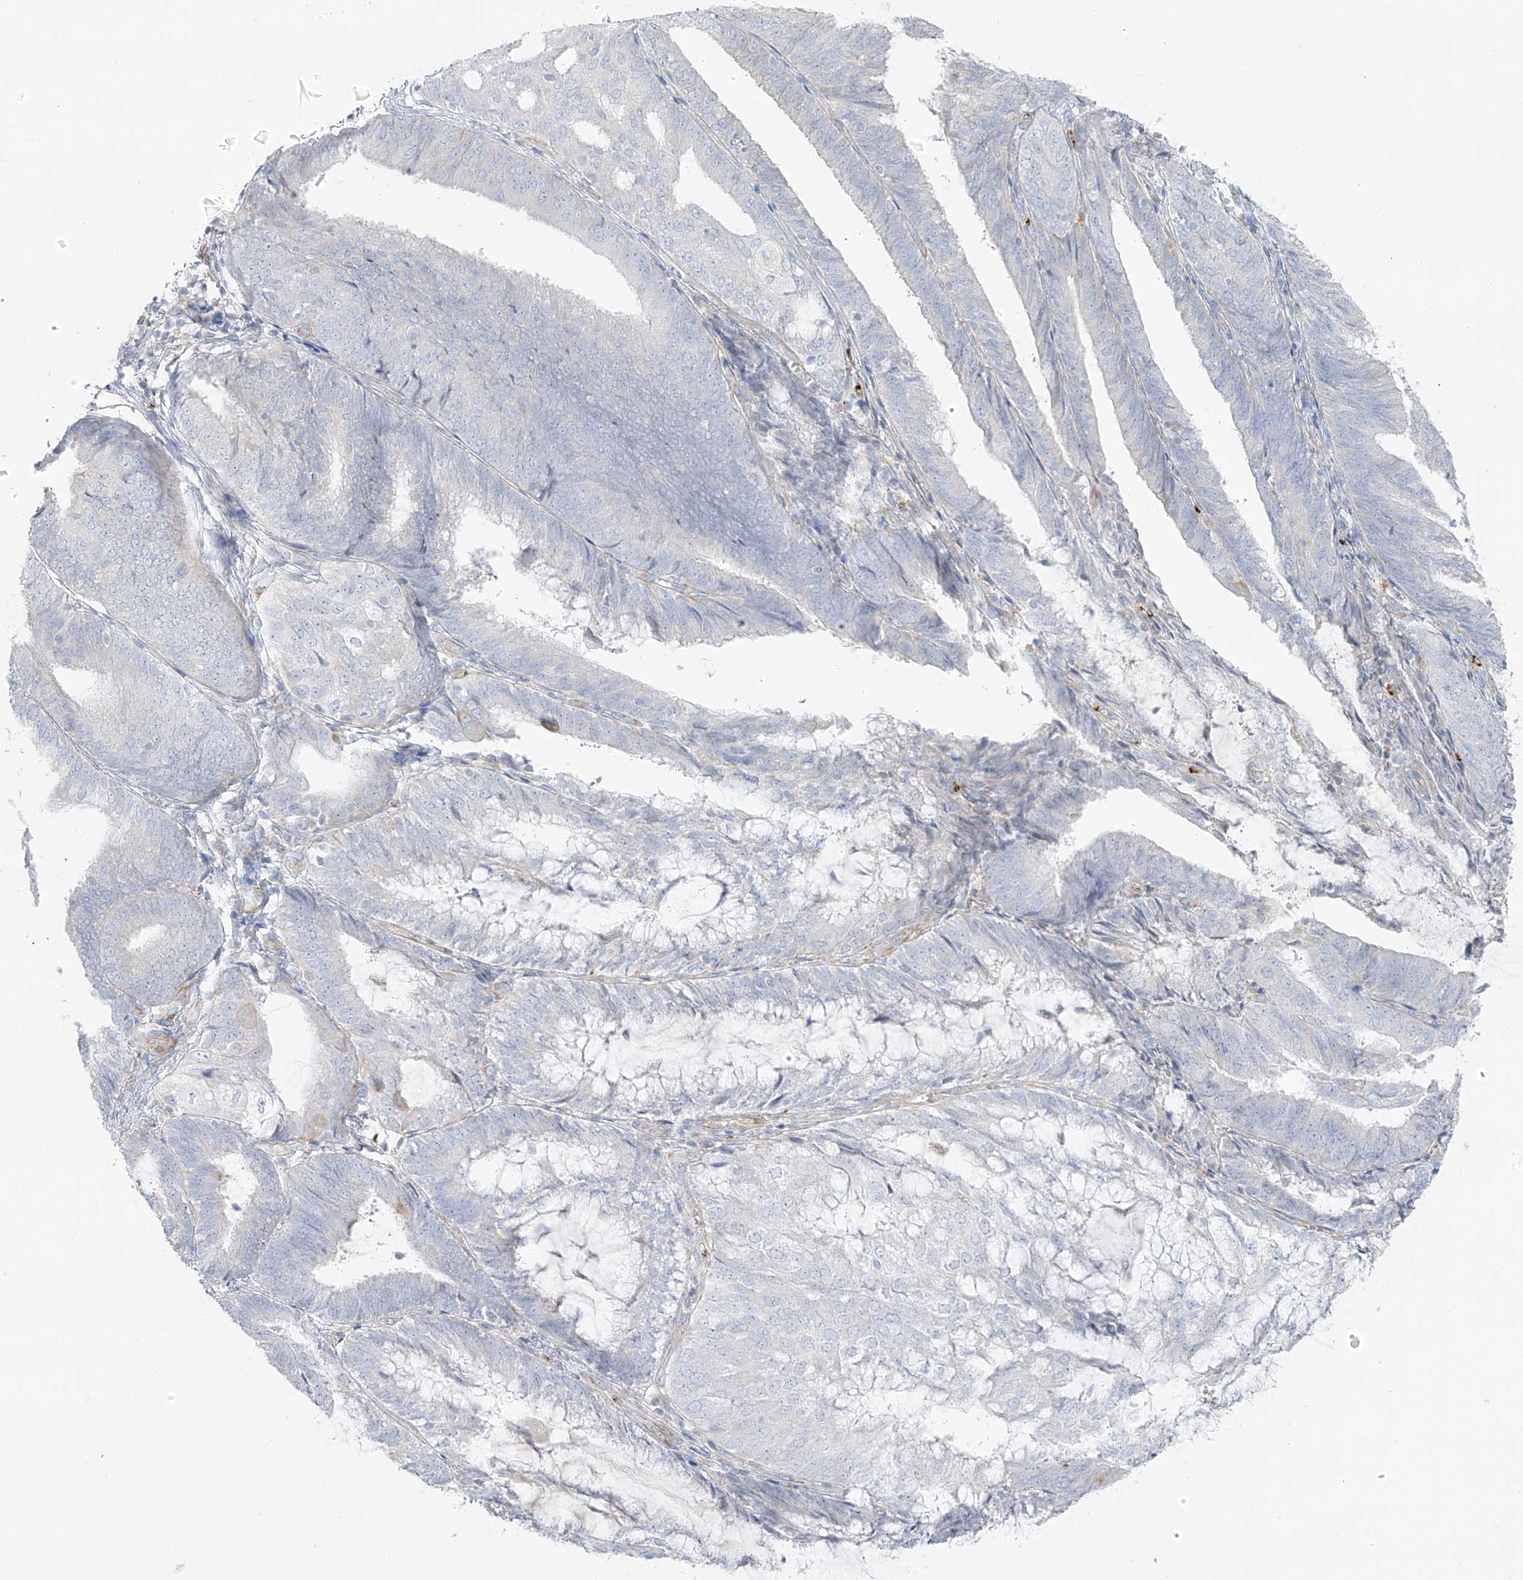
{"staining": {"intensity": "negative", "quantity": "none", "location": "none"}, "tissue": "endometrial cancer", "cell_type": "Tumor cells", "image_type": "cancer", "snomed": [{"axis": "morphology", "description": "Adenocarcinoma, NOS"}, {"axis": "topography", "description": "Endometrium"}], "caption": "Immunohistochemistry of endometrial cancer shows no positivity in tumor cells.", "gene": "TAL2", "patient": {"sex": "female", "age": 81}}